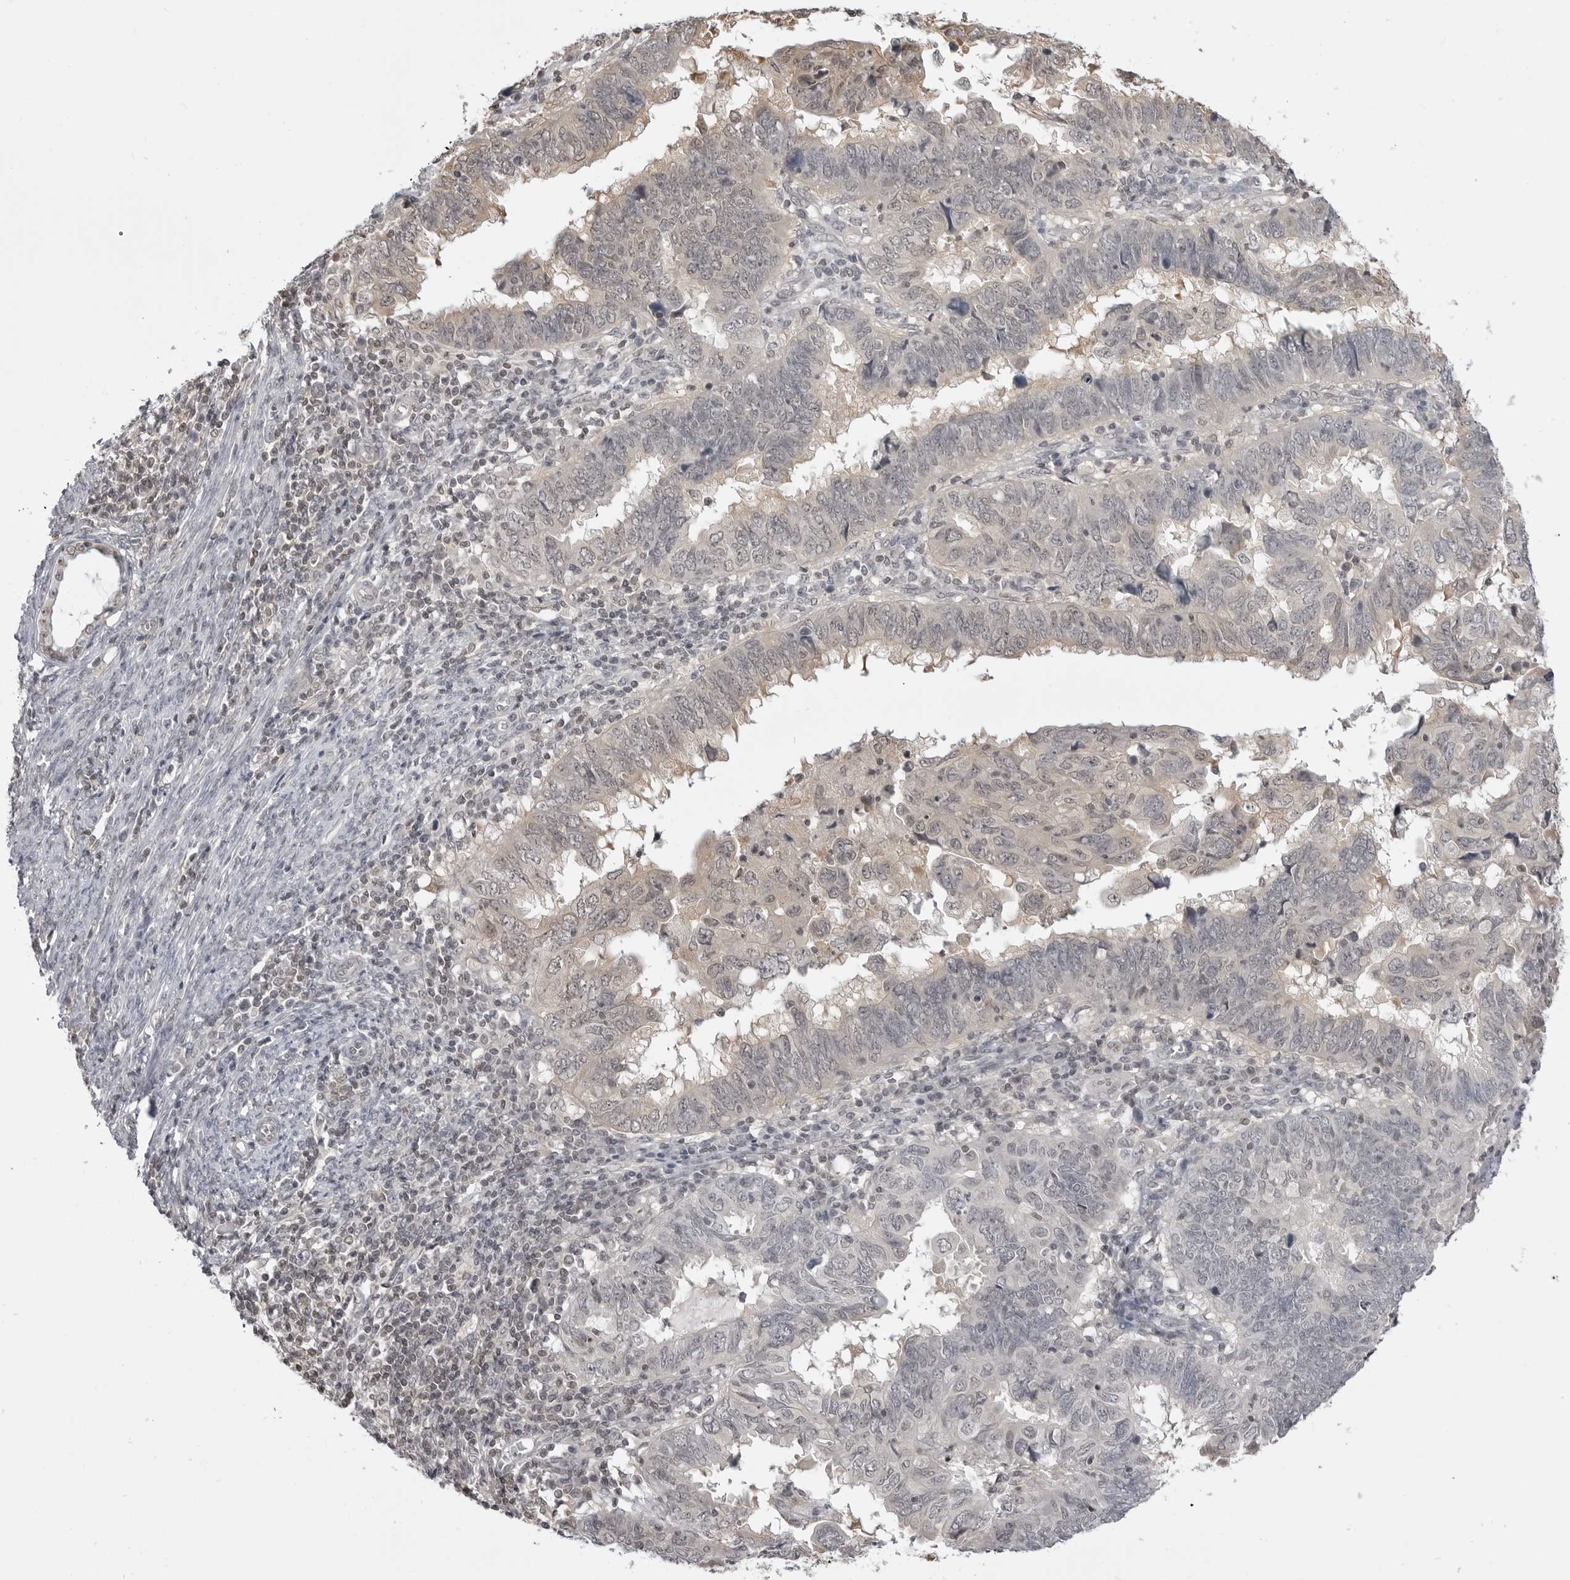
{"staining": {"intensity": "negative", "quantity": "none", "location": "none"}, "tissue": "endometrial cancer", "cell_type": "Tumor cells", "image_type": "cancer", "snomed": [{"axis": "morphology", "description": "Adenocarcinoma, NOS"}, {"axis": "topography", "description": "Uterus"}], "caption": "High magnification brightfield microscopy of endometrial cancer (adenocarcinoma) stained with DAB (3,3'-diaminobenzidine) (brown) and counterstained with hematoxylin (blue): tumor cells show no significant positivity. The staining was performed using DAB (3,3'-diaminobenzidine) to visualize the protein expression in brown, while the nuclei were stained in blue with hematoxylin (Magnification: 20x).", "gene": "YWHAG", "patient": {"sex": "female", "age": 77}}